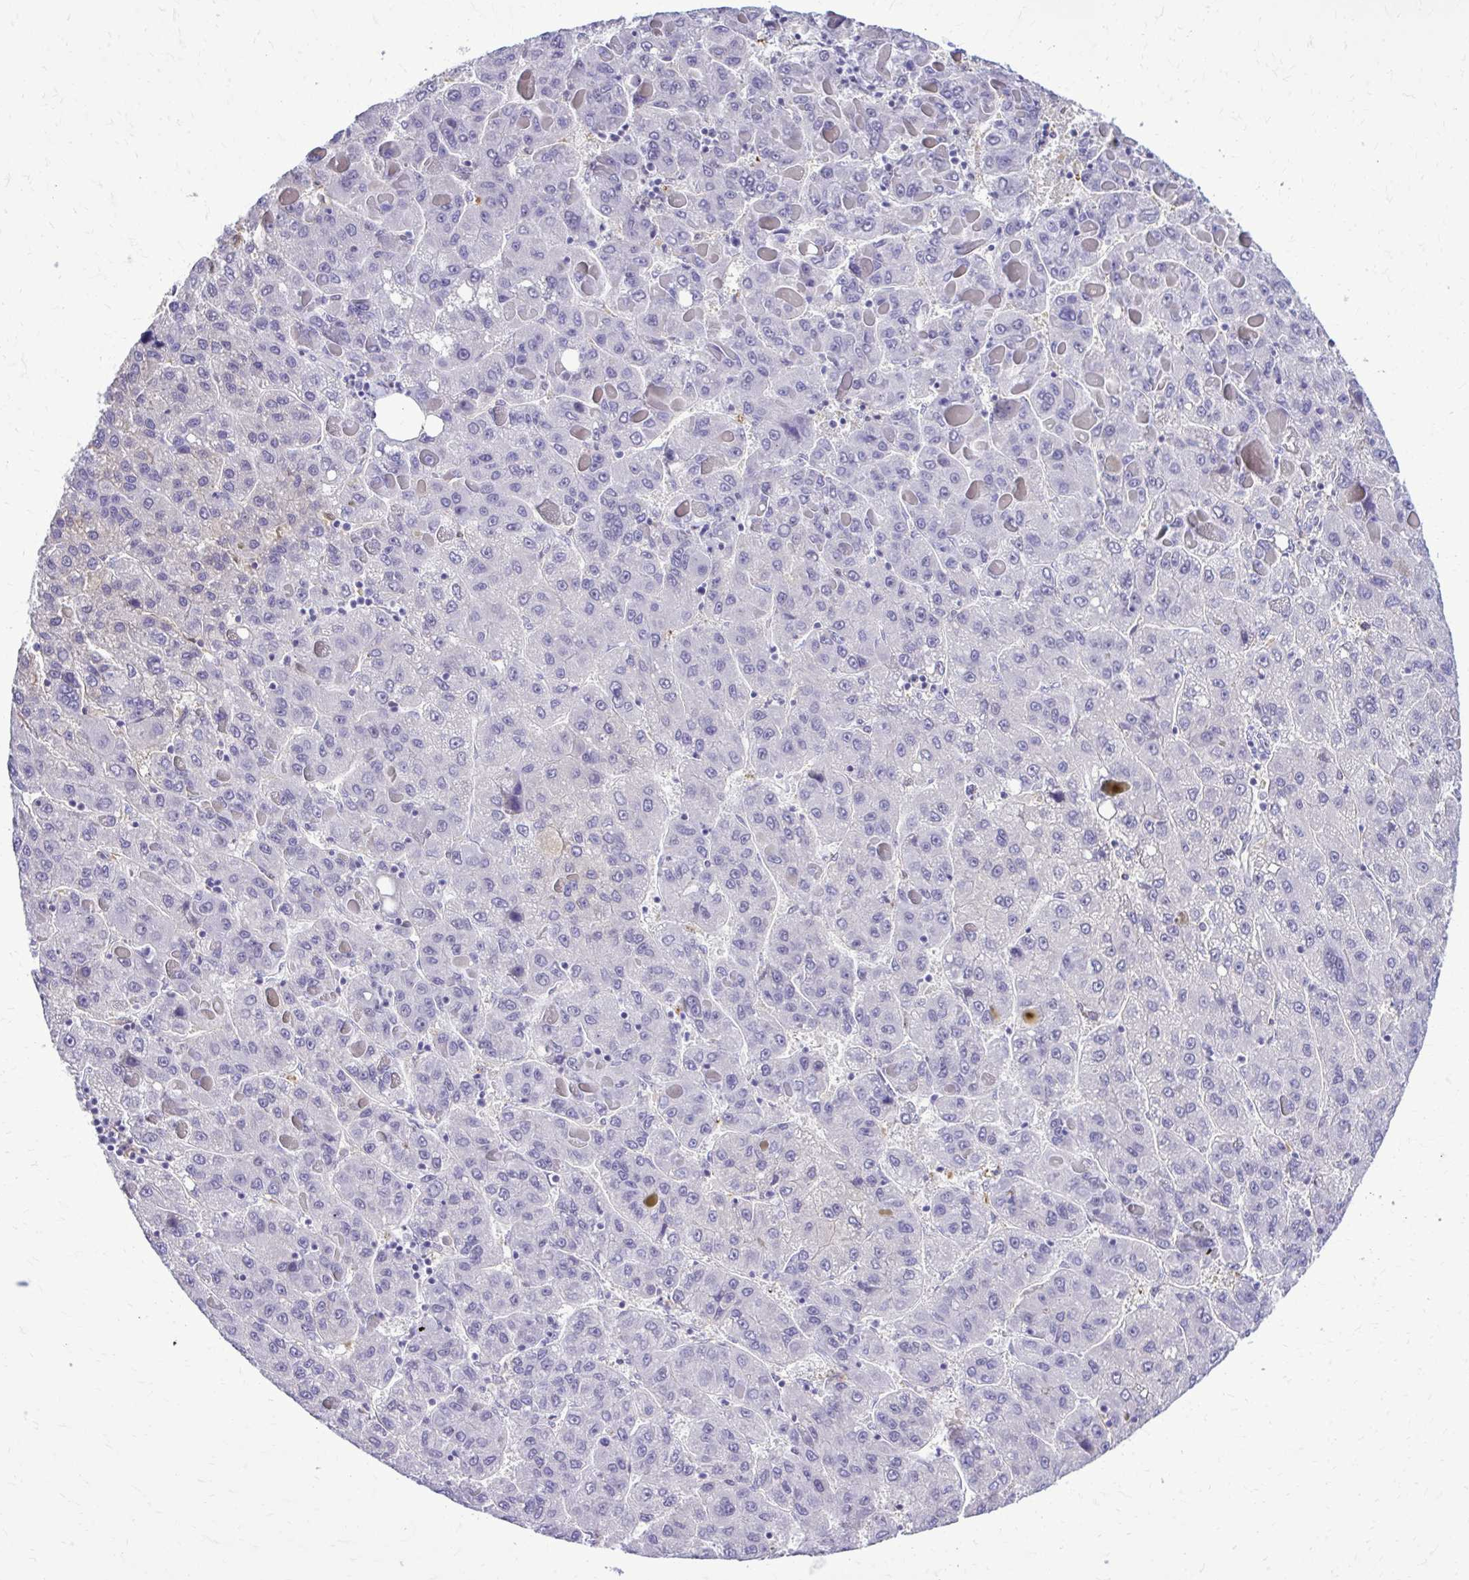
{"staining": {"intensity": "negative", "quantity": "none", "location": "none"}, "tissue": "liver cancer", "cell_type": "Tumor cells", "image_type": "cancer", "snomed": [{"axis": "morphology", "description": "Carcinoma, Hepatocellular, NOS"}, {"axis": "topography", "description": "Liver"}], "caption": "Micrograph shows no significant protein staining in tumor cells of liver cancer.", "gene": "RASL11B", "patient": {"sex": "female", "age": 82}}